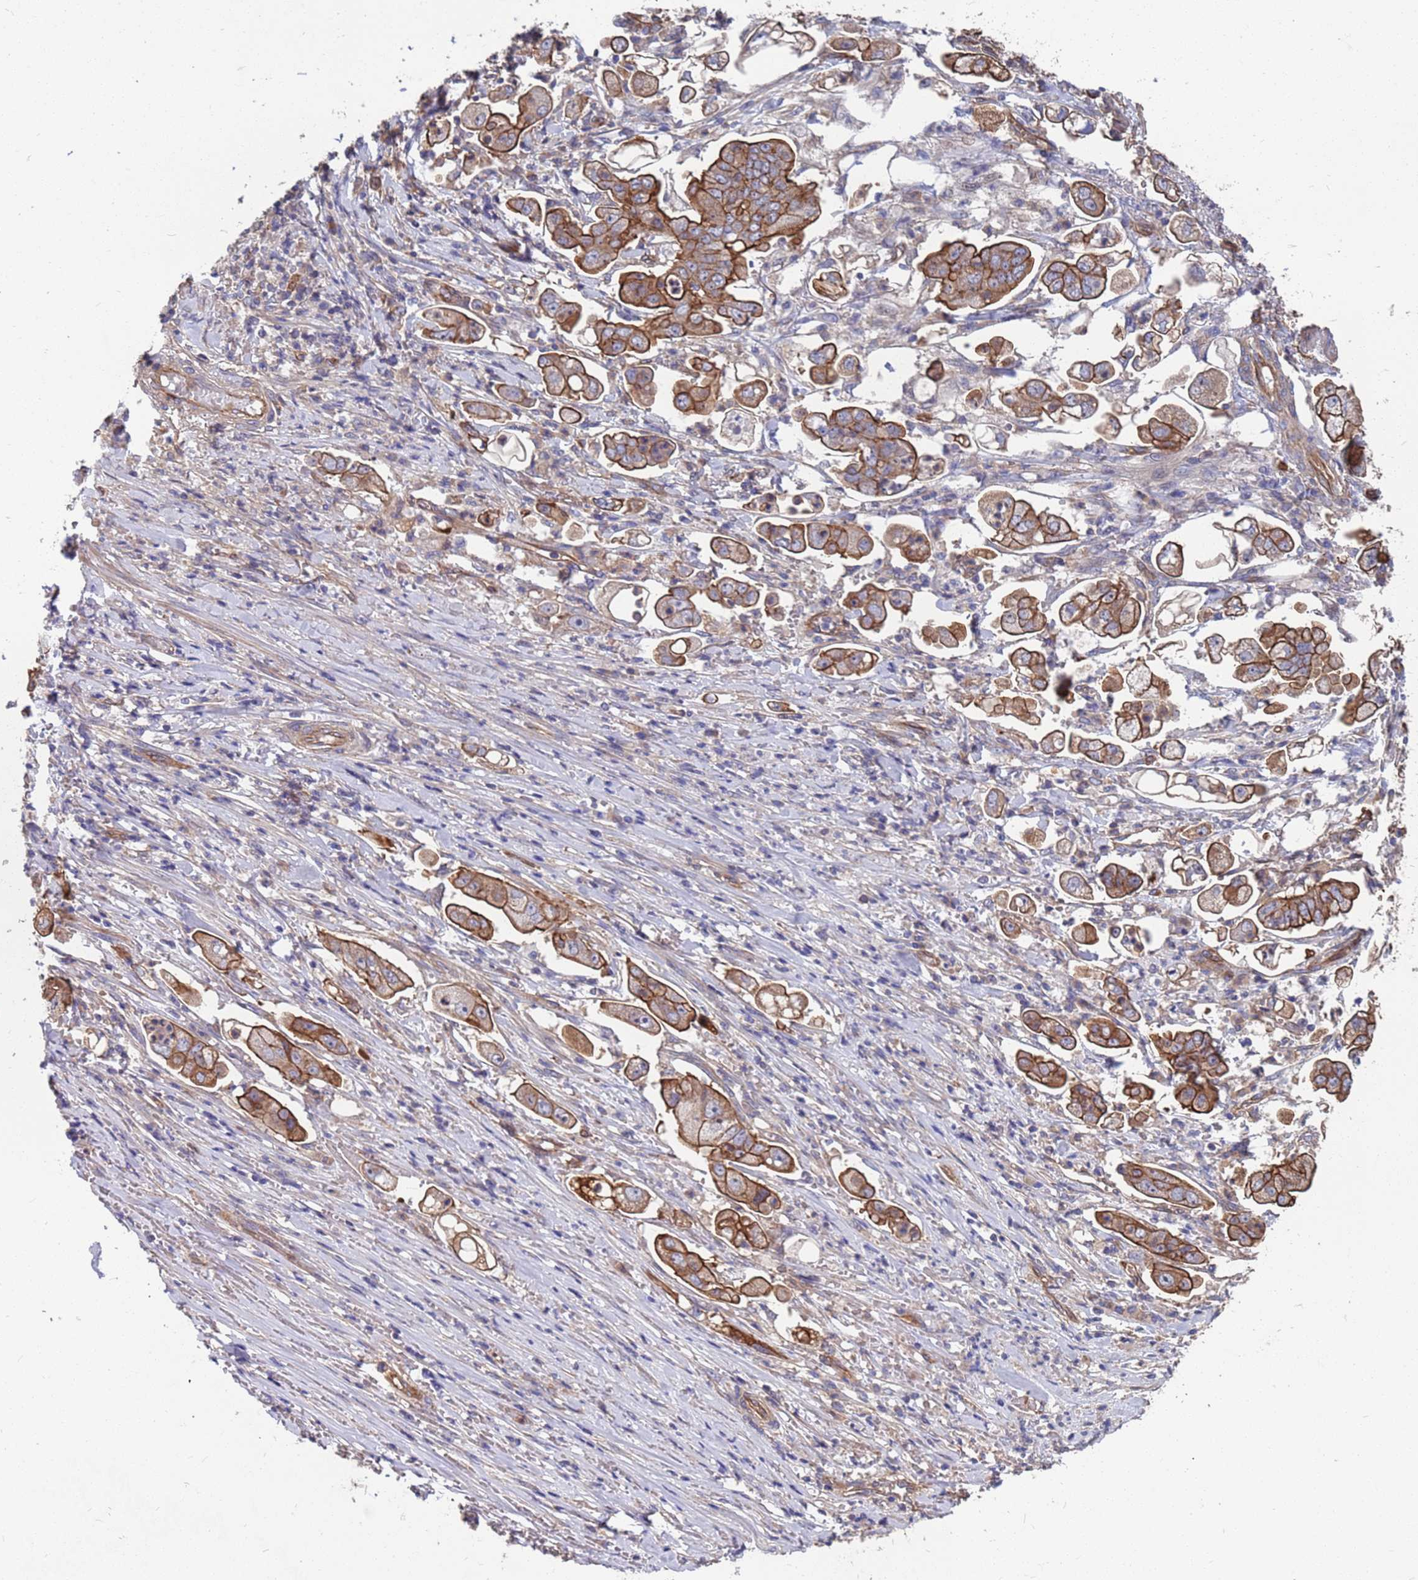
{"staining": {"intensity": "strong", "quantity": ">75%", "location": "cytoplasmic/membranous"}, "tissue": "stomach cancer", "cell_type": "Tumor cells", "image_type": "cancer", "snomed": [{"axis": "morphology", "description": "Adenocarcinoma, NOS"}, {"axis": "topography", "description": "Stomach"}], "caption": "Brown immunohistochemical staining in adenocarcinoma (stomach) demonstrates strong cytoplasmic/membranous staining in approximately >75% of tumor cells.", "gene": "NDUFAF6", "patient": {"sex": "male", "age": 62}}